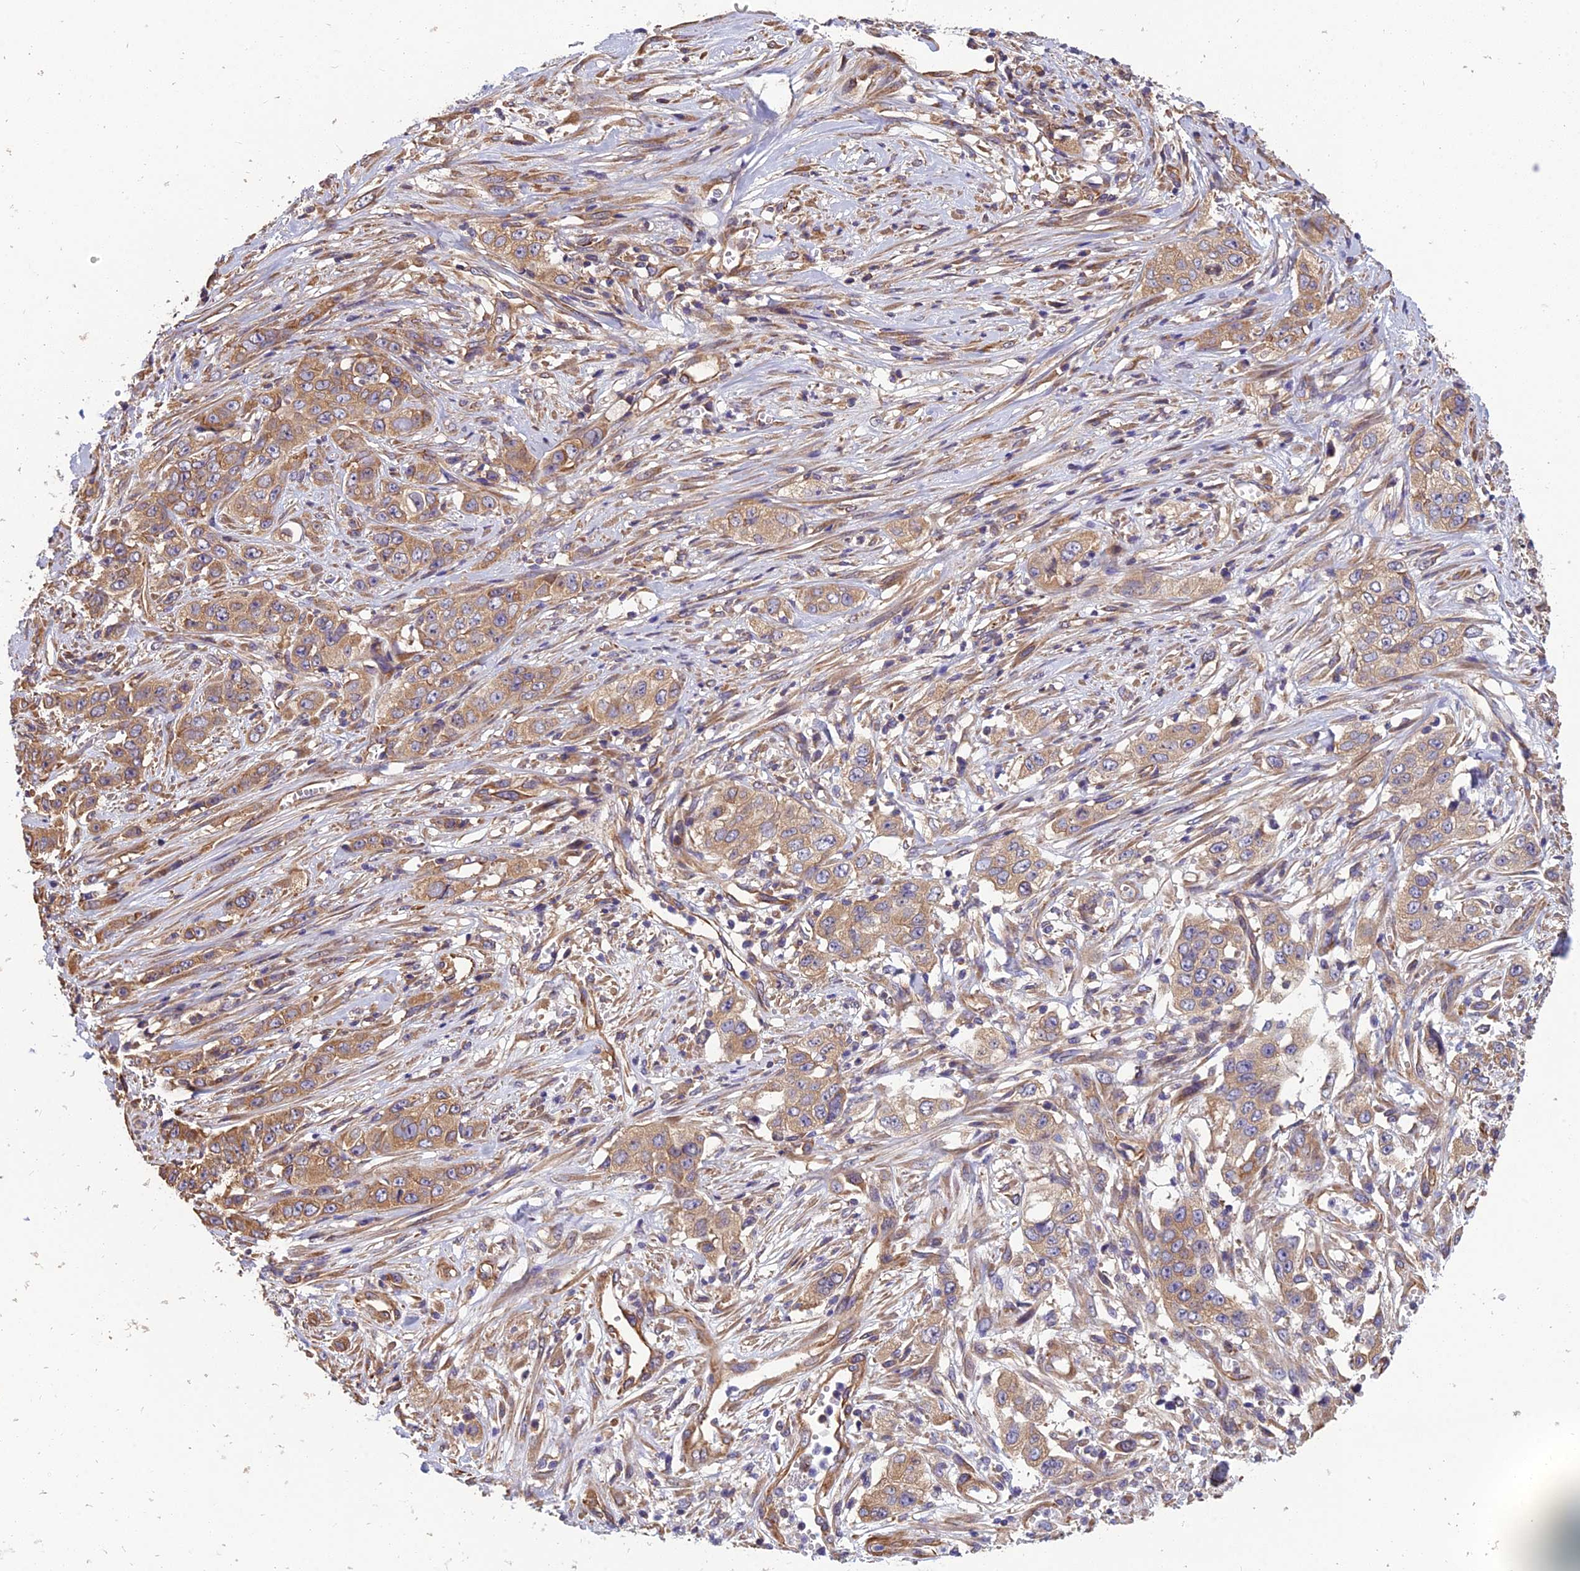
{"staining": {"intensity": "moderate", "quantity": "25%-75%", "location": "cytoplasmic/membranous"}, "tissue": "stomach cancer", "cell_type": "Tumor cells", "image_type": "cancer", "snomed": [{"axis": "morphology", "description": "Adenocarcinoma, NOS"}, {"axis": "topography", "description": "Stomach, upper"}], "caption": "Immunohistochemical staining of human stomach cancer exhibits moderate cytoplasmic/membranous protein positivity in about 25%-75% of tumor cells.", "gene": "SPDL1", "patient": {"sex": "male", "age": 62}}